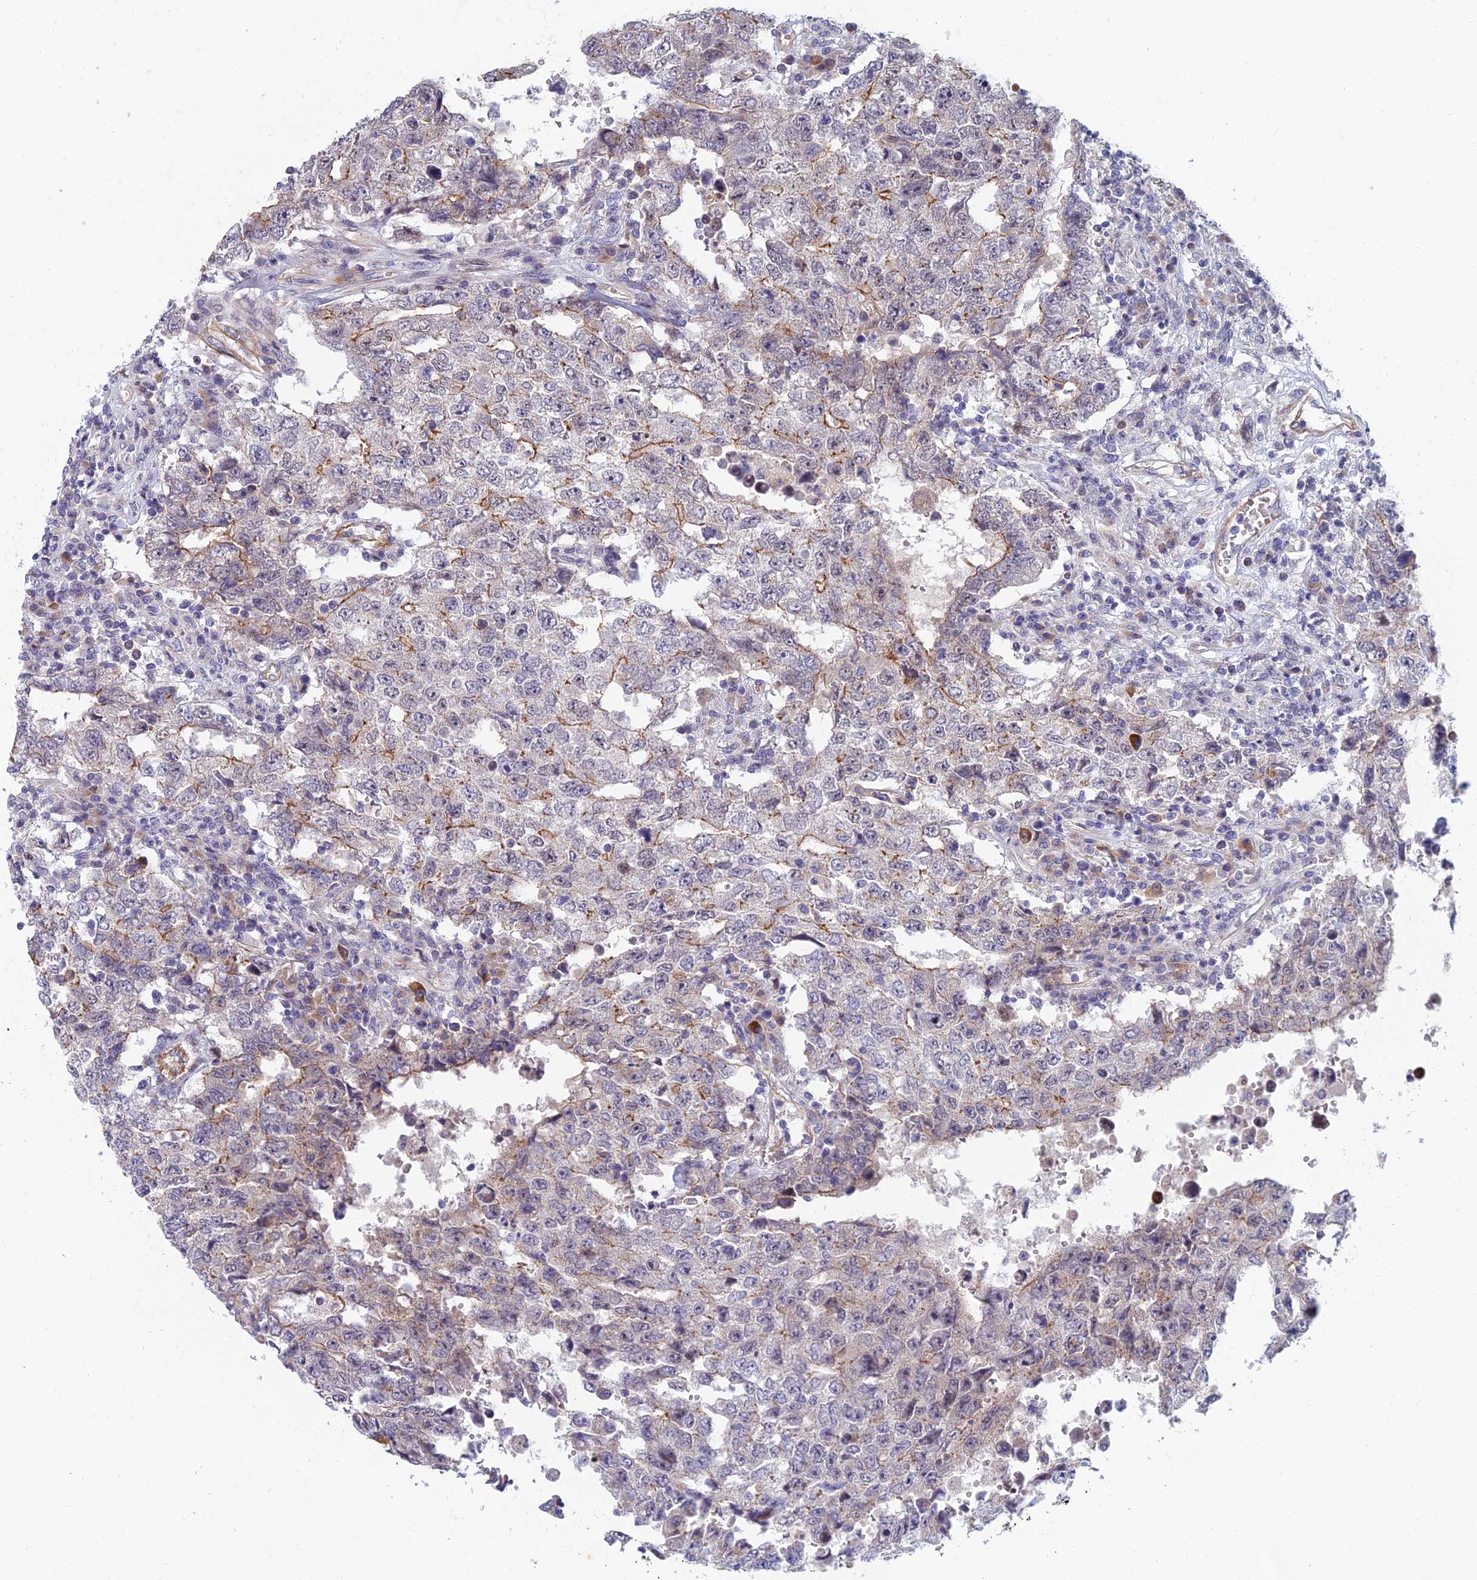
{"staining": {"intensity": "moderate", "quantity": "<25%", "location": "cytoplasmic/membranous"}, "tissue": "testis cancer", "cell_type": "Tumor cells", "image_type": "cancer", "snomed": [{"axis": "morphology", "description": "Carcinoma, Embryonal, NOS"}, {"axis": "topography", "description": "Testis"}], "caption": "DAB (3,3'-diaminobenzidine) immunohistochemical staining of human embryonal carcinoma (testis) demonstrates moderate cytoplasmic/membranous protein positivity in about <25% of tumor cells.", "gene": "RHBDL2", "patient": {"sex": "male", "age": 26}}